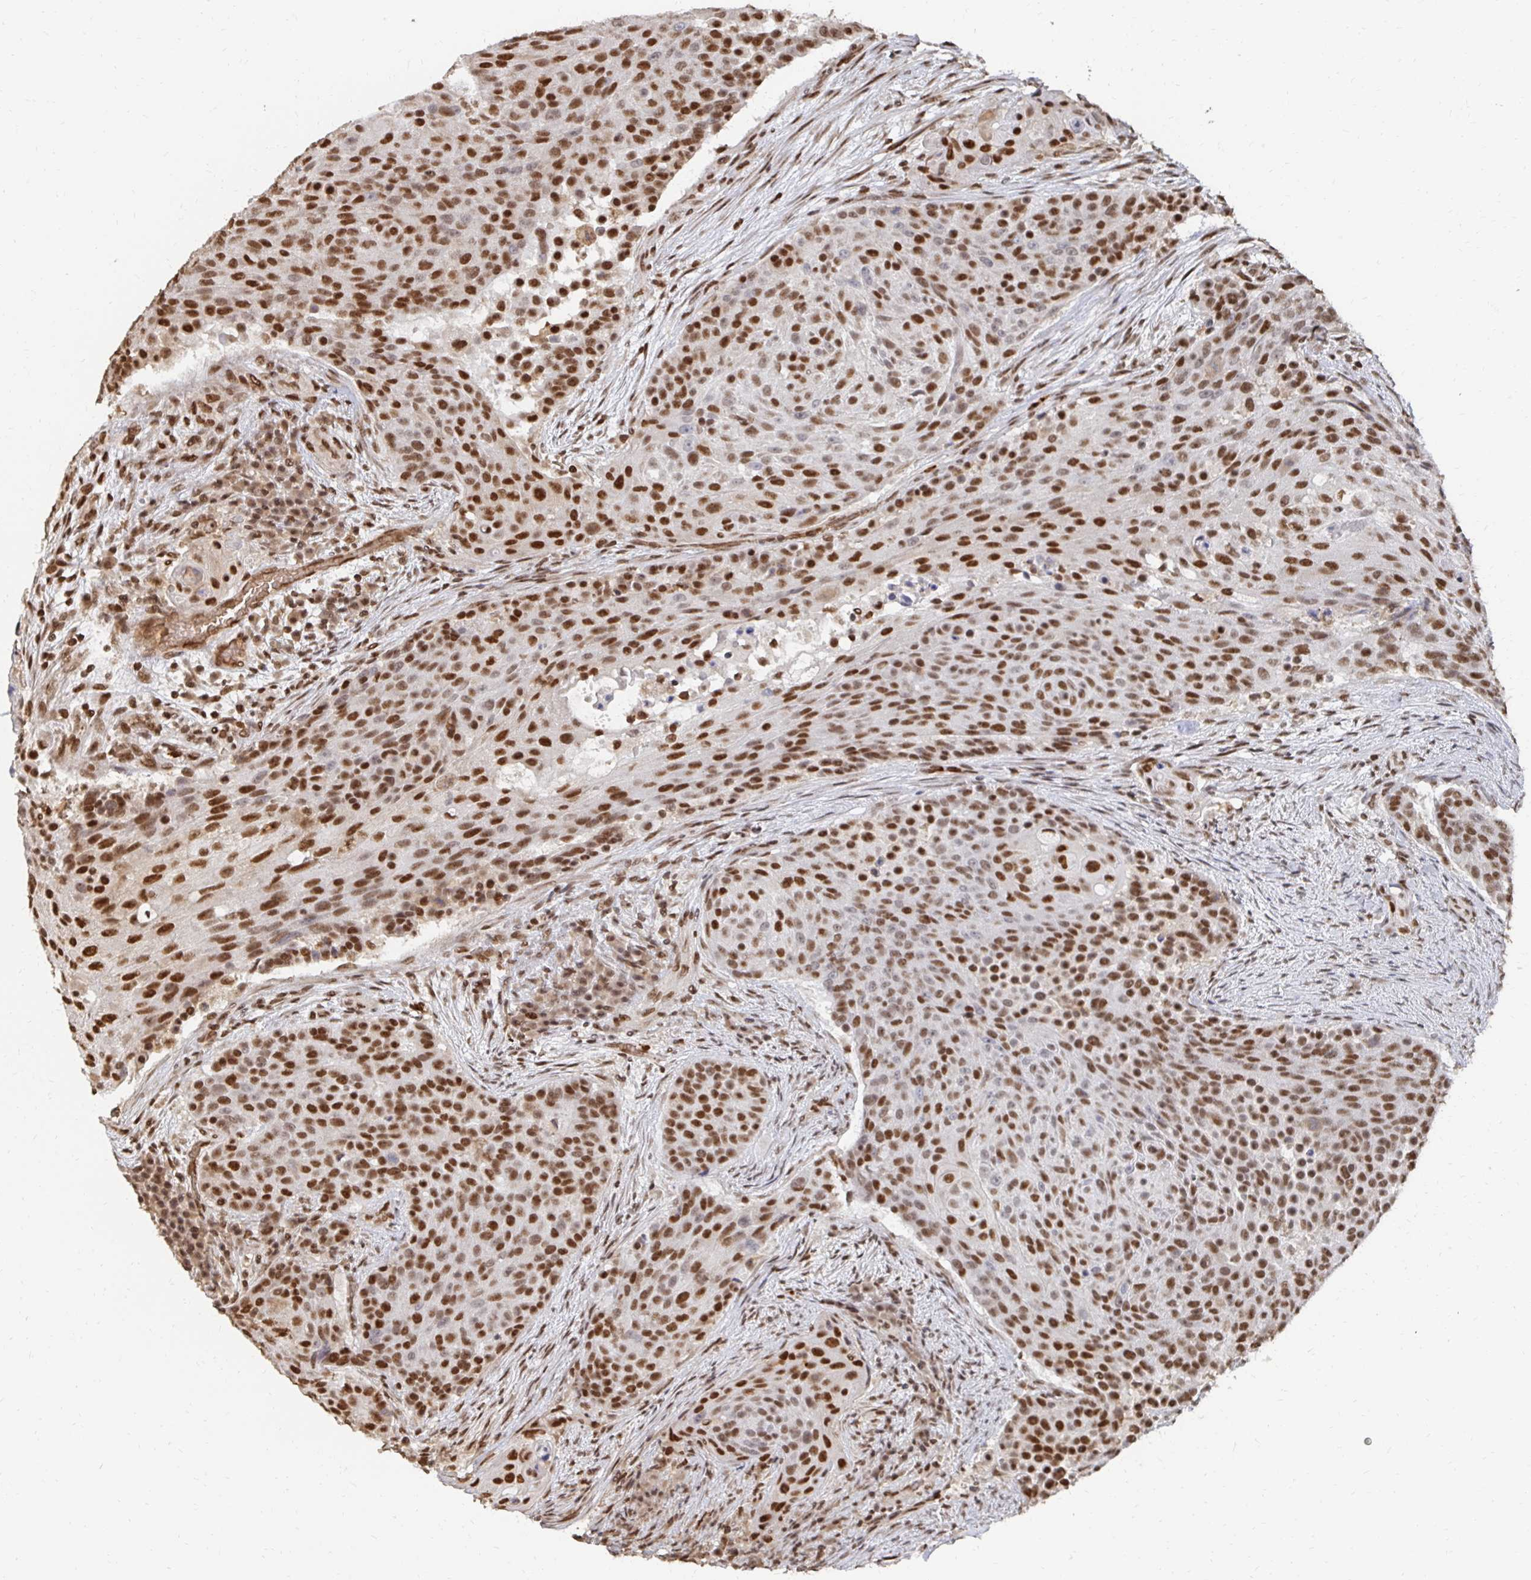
{"staining": {"intensity": "strong", "quantity": ">75%", "location": "nuclear"}, "tissue": "urothelial cancer", "cell_type": "Tumor cells", "image_type": "cancer", "snomed": [{"axis": "morphology", "description": "Urothelial carcinoma, High grade"}, {"axis": "topography", "description": "Urinary bladder"}], "caption": "Strong nuclear protein staining is appreciated in approximately >75% of tumor cells in high-grade urothelial carcinoma. Using DAB (3,3'-diaminobenzidine) (brown) and hematoxylin (blue) stains, captured at high magnification using brightfield microscopy.", "gene": "GTF3C6", "patient": {"sex": "female", "age": 63}}